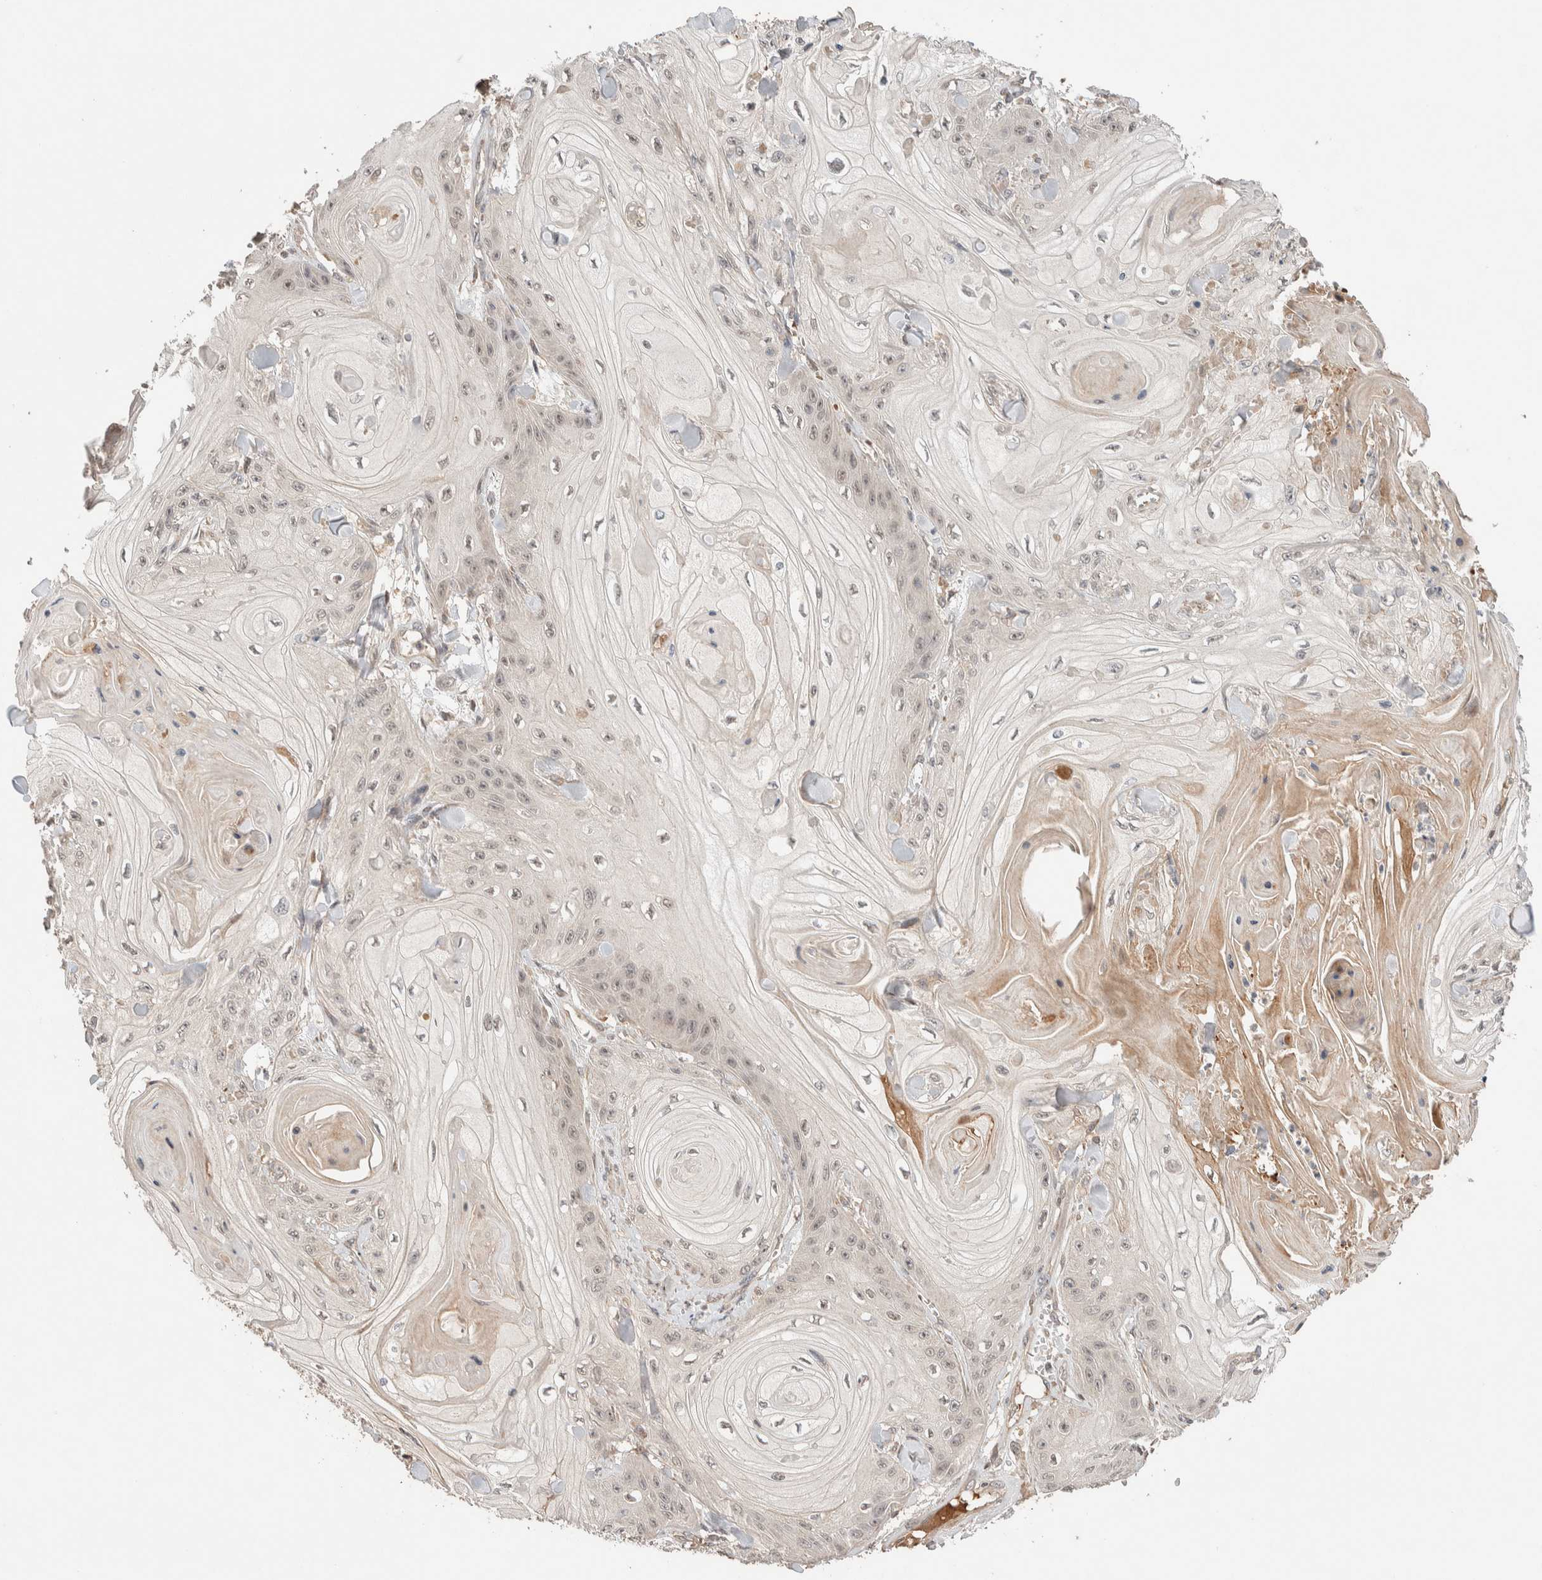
{"staining": {"intensity": "negative", "quantity": "none", "location": "none"}, "tissue": "skin cancer", "cell_type": "Tumor cells", "image_type": "cancer", "snomed": [{"axis": "morphology", "description": "Squamous cell carcinoma, NOS"}, {"axis": "topography", "description": "Skin"}], "caption": "The IHC photomicrograph has no significant expression in tumor cells of skin cancer (squamous cell carcinoma) tissue. Brightfield microscopy of immunohistochemistry (IHC) stained with DAB (brown) and hematoxylin (blue), captured at high magnification.", "gene": "CASK", "patient": {"sex": "male", "age": 74}}